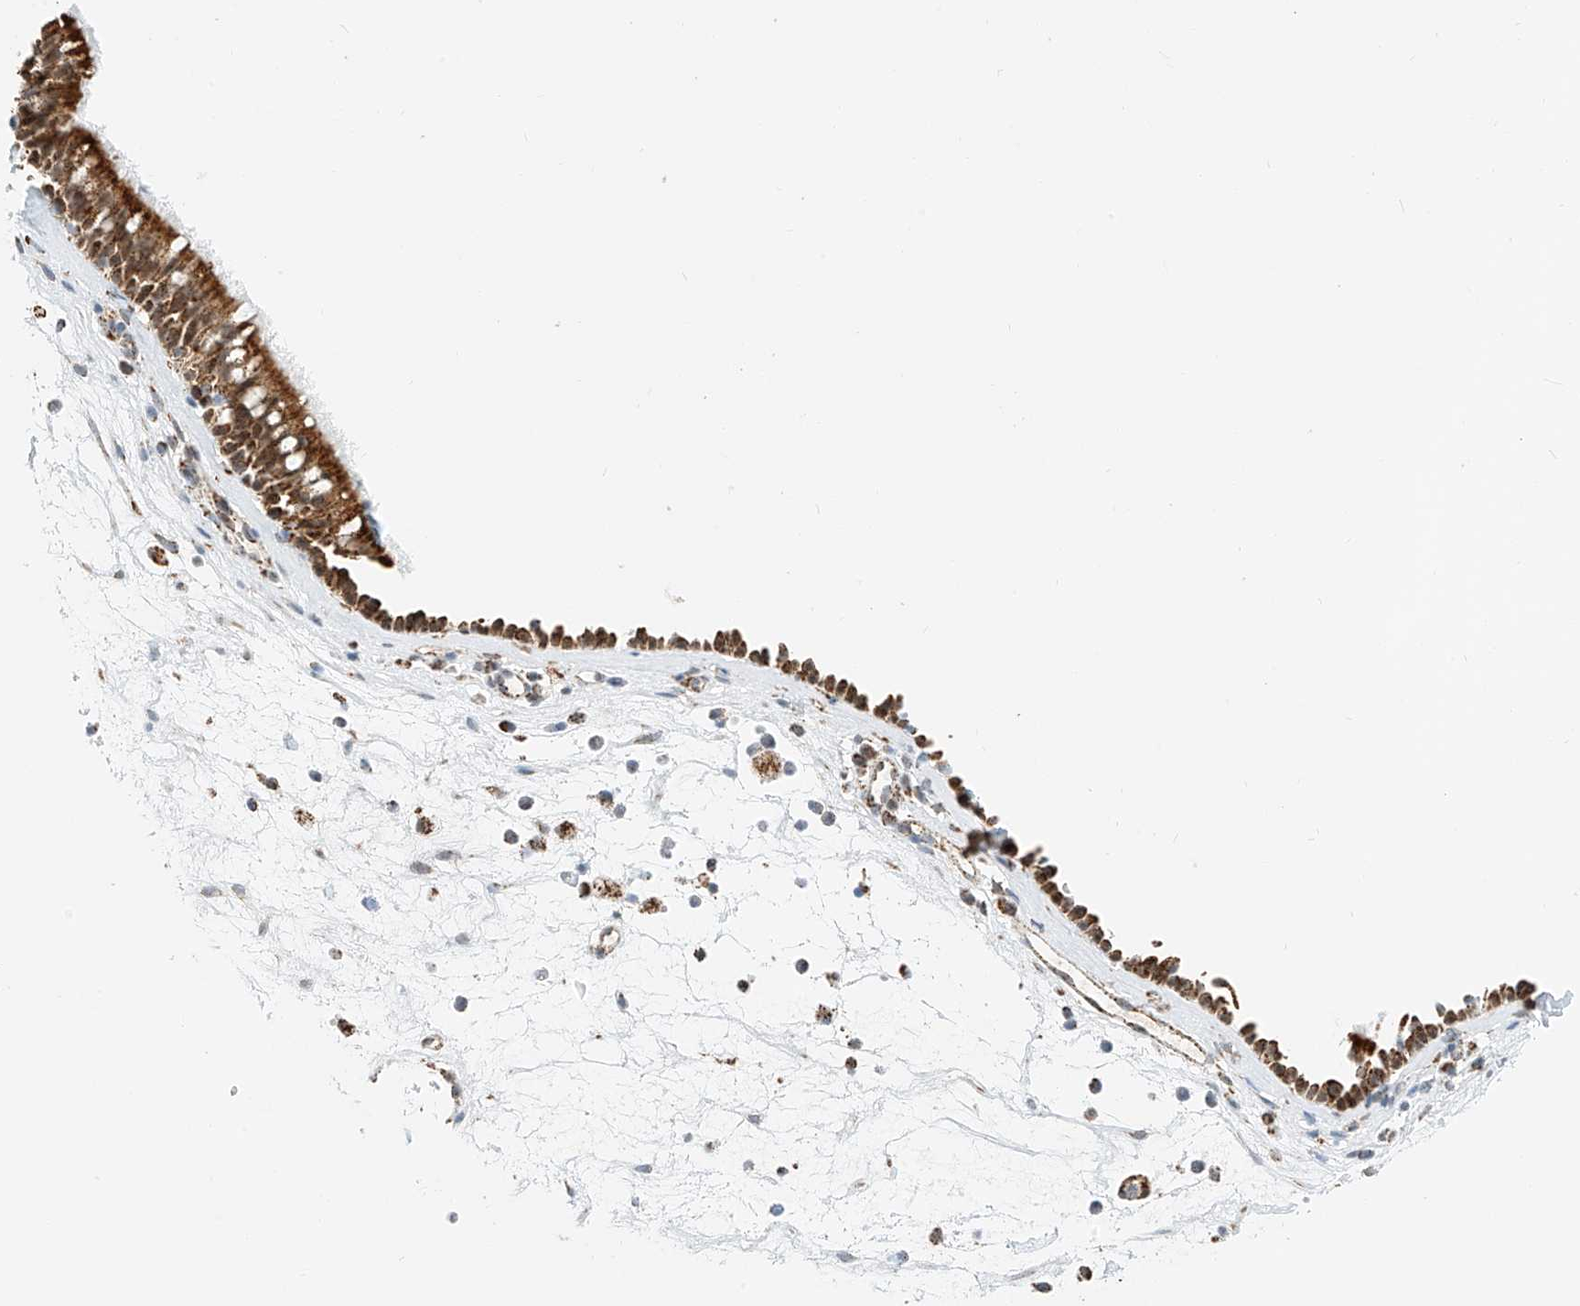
{"staining": {"intensity": "moderate", "quantity": ">75%", "location": "cytoplasmic/membranous"}, "tissue": "nasopharynx", "cell_type": "Respiratory epithelial cells", "image_type": "normal", "snomed": [{"axis": "morphology", "description": "Normal tissue, NOS"}, {"axis": "morphology", "description": "Inflammation, NOS"}, {"axis": "morphology", "description": "Malignant melanoma, Metastatic site"}, {"axis": "topography", "description": "Nasopharynx"}], "caption": "Immunohistochemical staining of benign nasopharynx demonstrates moderate cytoplasmic/membranous protein staining in about >75% of respiratory epithelial cells. (brown staining indicates protein expression, while blue staining denotes nuclei).", "gene": "PPA2", "patient": {"sex": "male", "age": 70}}